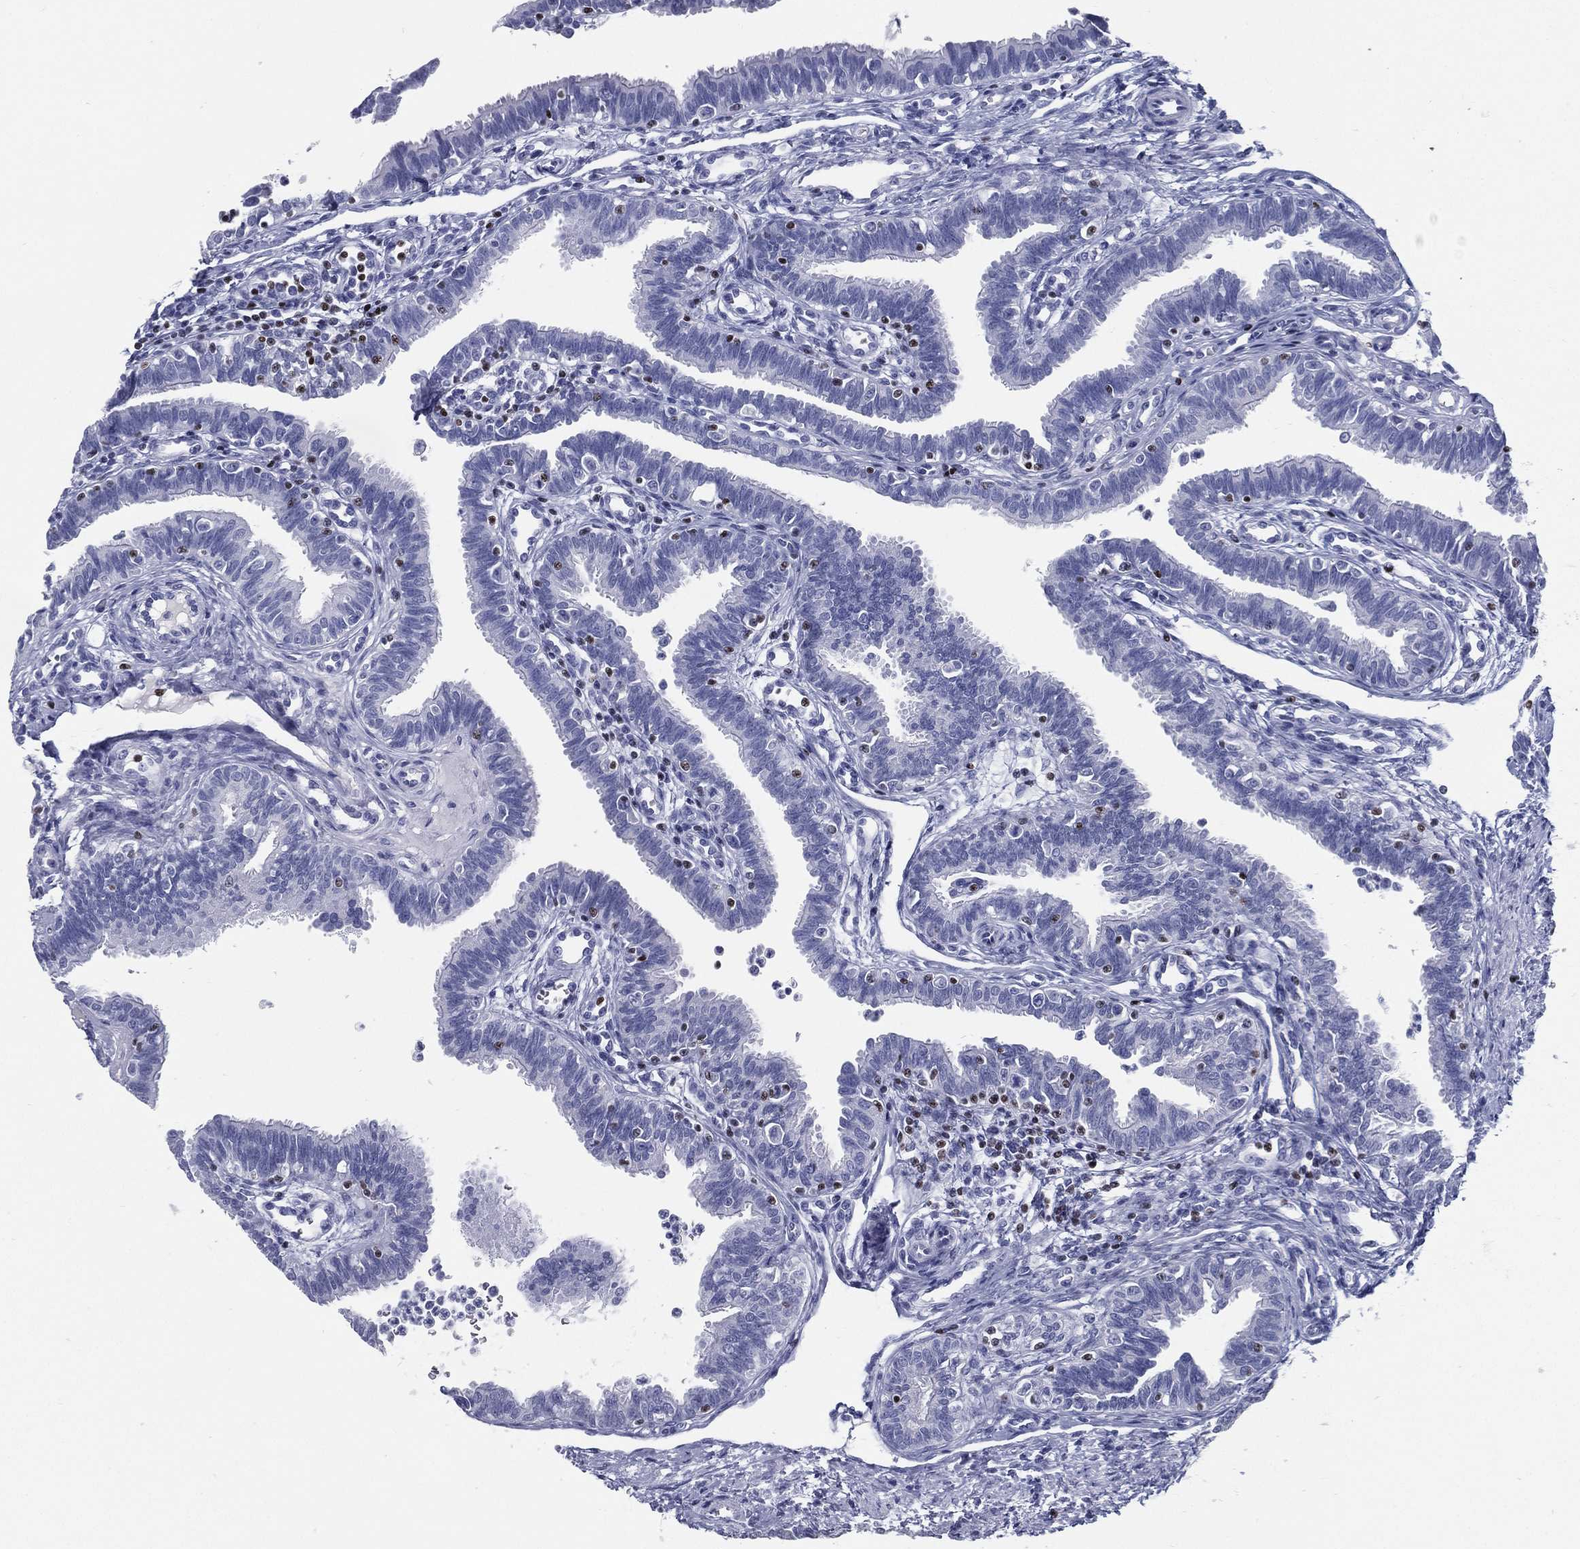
{"staining": {"intensity": "negative", "quantity": "none", "location": "none"}, "tissue": "fallopian tube", "cell_type": "Glandular cells", "image_type": "normal", "snomed": [{"axis": "morphology", "description": "Normal tissue, NOS"}, {"axis": "topography", "description": "Fallopian tube"}], "caption": "This is an immunohistochemistry histopathology image of normal human fallopian tube. There is no staining in glandular cells.", "gene": "PYHIN1", "patient": {"sex": "female", "age": 36}}